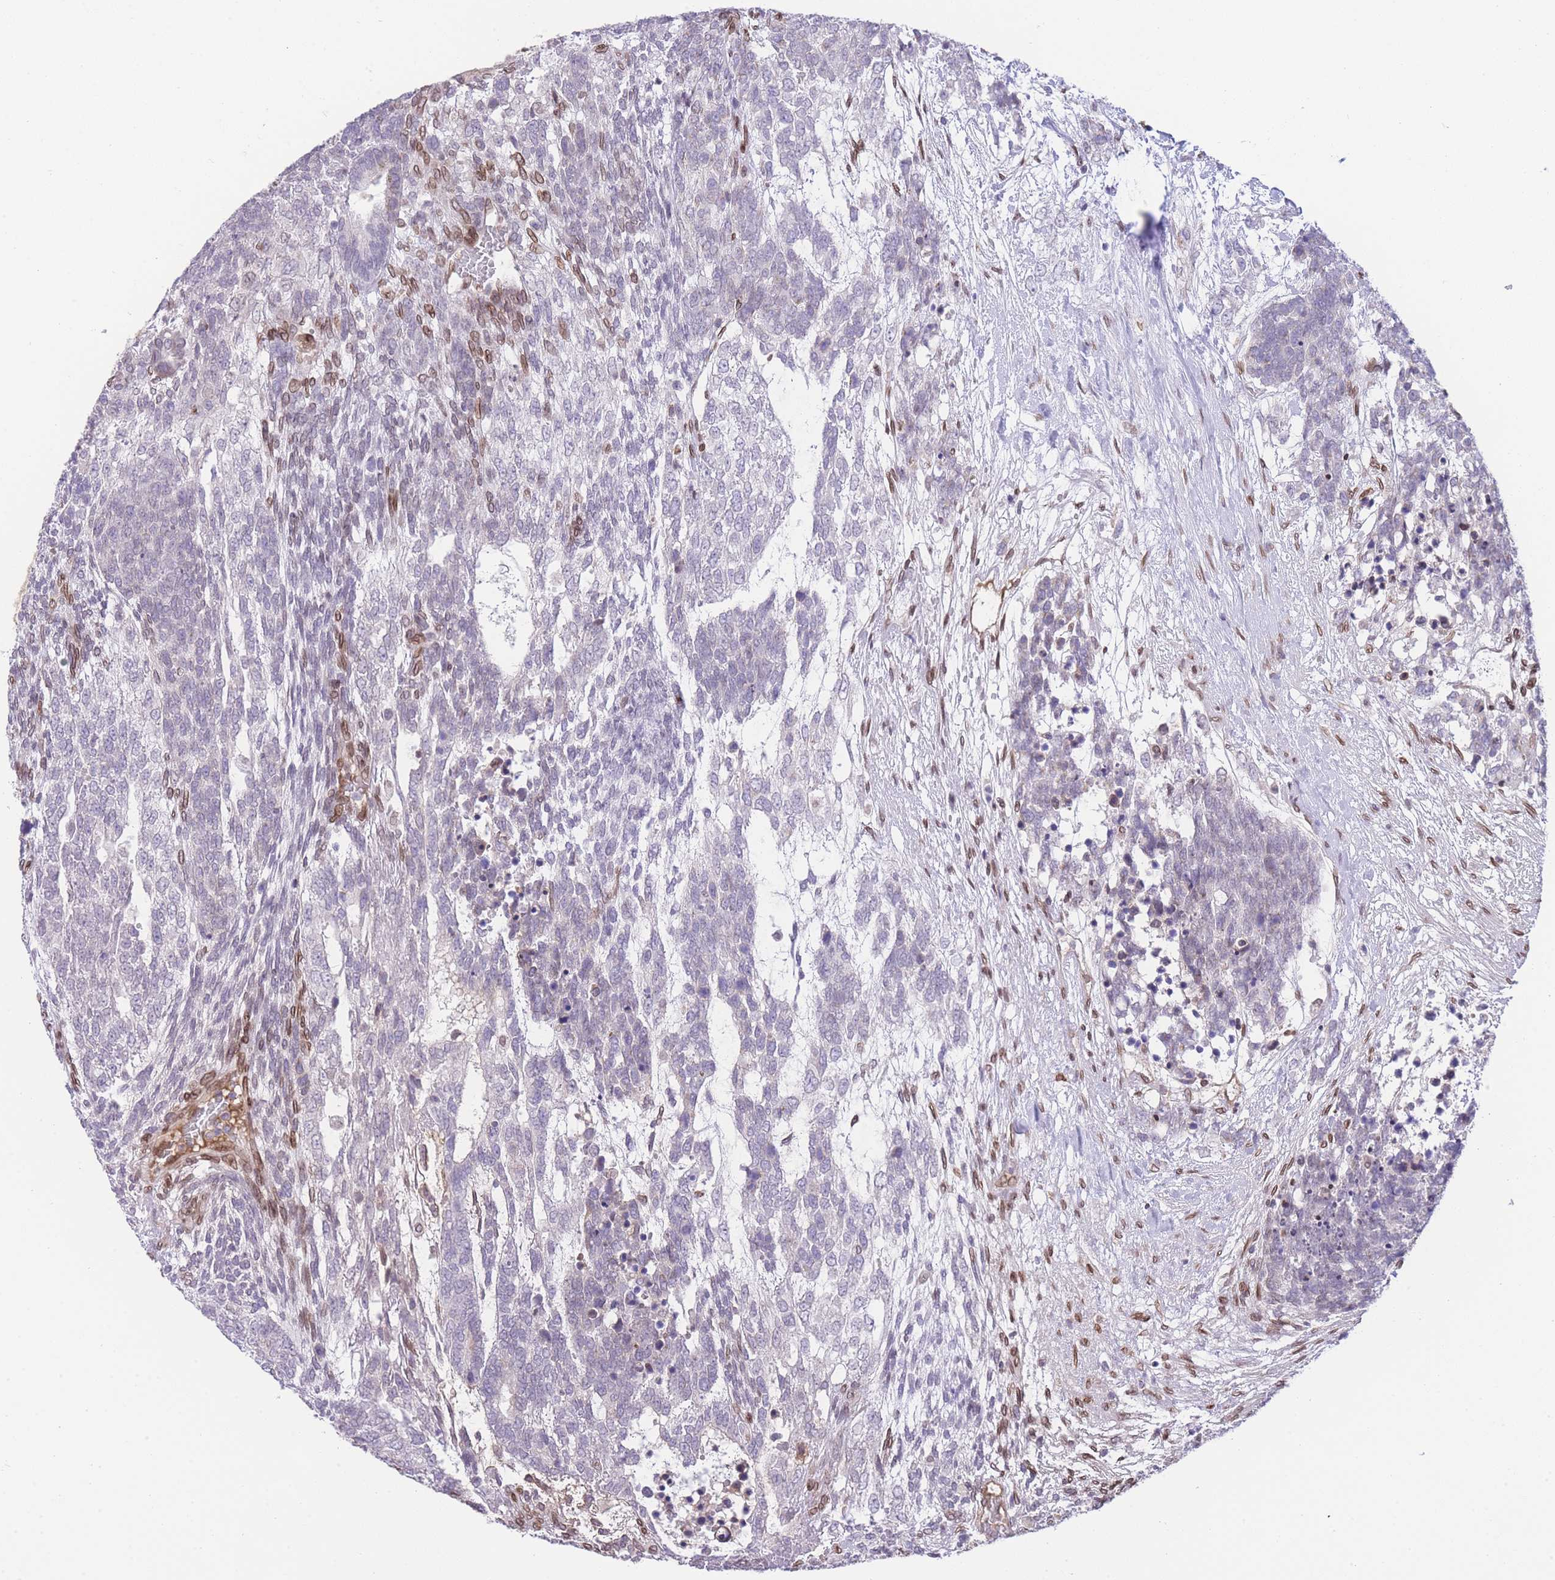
{"staining": {"intensity": "moderate", "quantity": "25%-75%", "location": "nuclear"}, "tissue": "testis cancer", "cell_type": "Tumor cells", "image_type": "cancer", "snomed": [{"axis": "morphology", "description": "Carcinoma, Embryonal, NOS"}, {"axis": "topography", "description": "Testis"}], "caption": "This is an image of IHC staining of testis cancer (embryonal carcinoma), which shows moderate positivity in the nuclear of tumor cells.", "gene": "OR10AD1", "patient": {"sex": "male", "age": 23}}